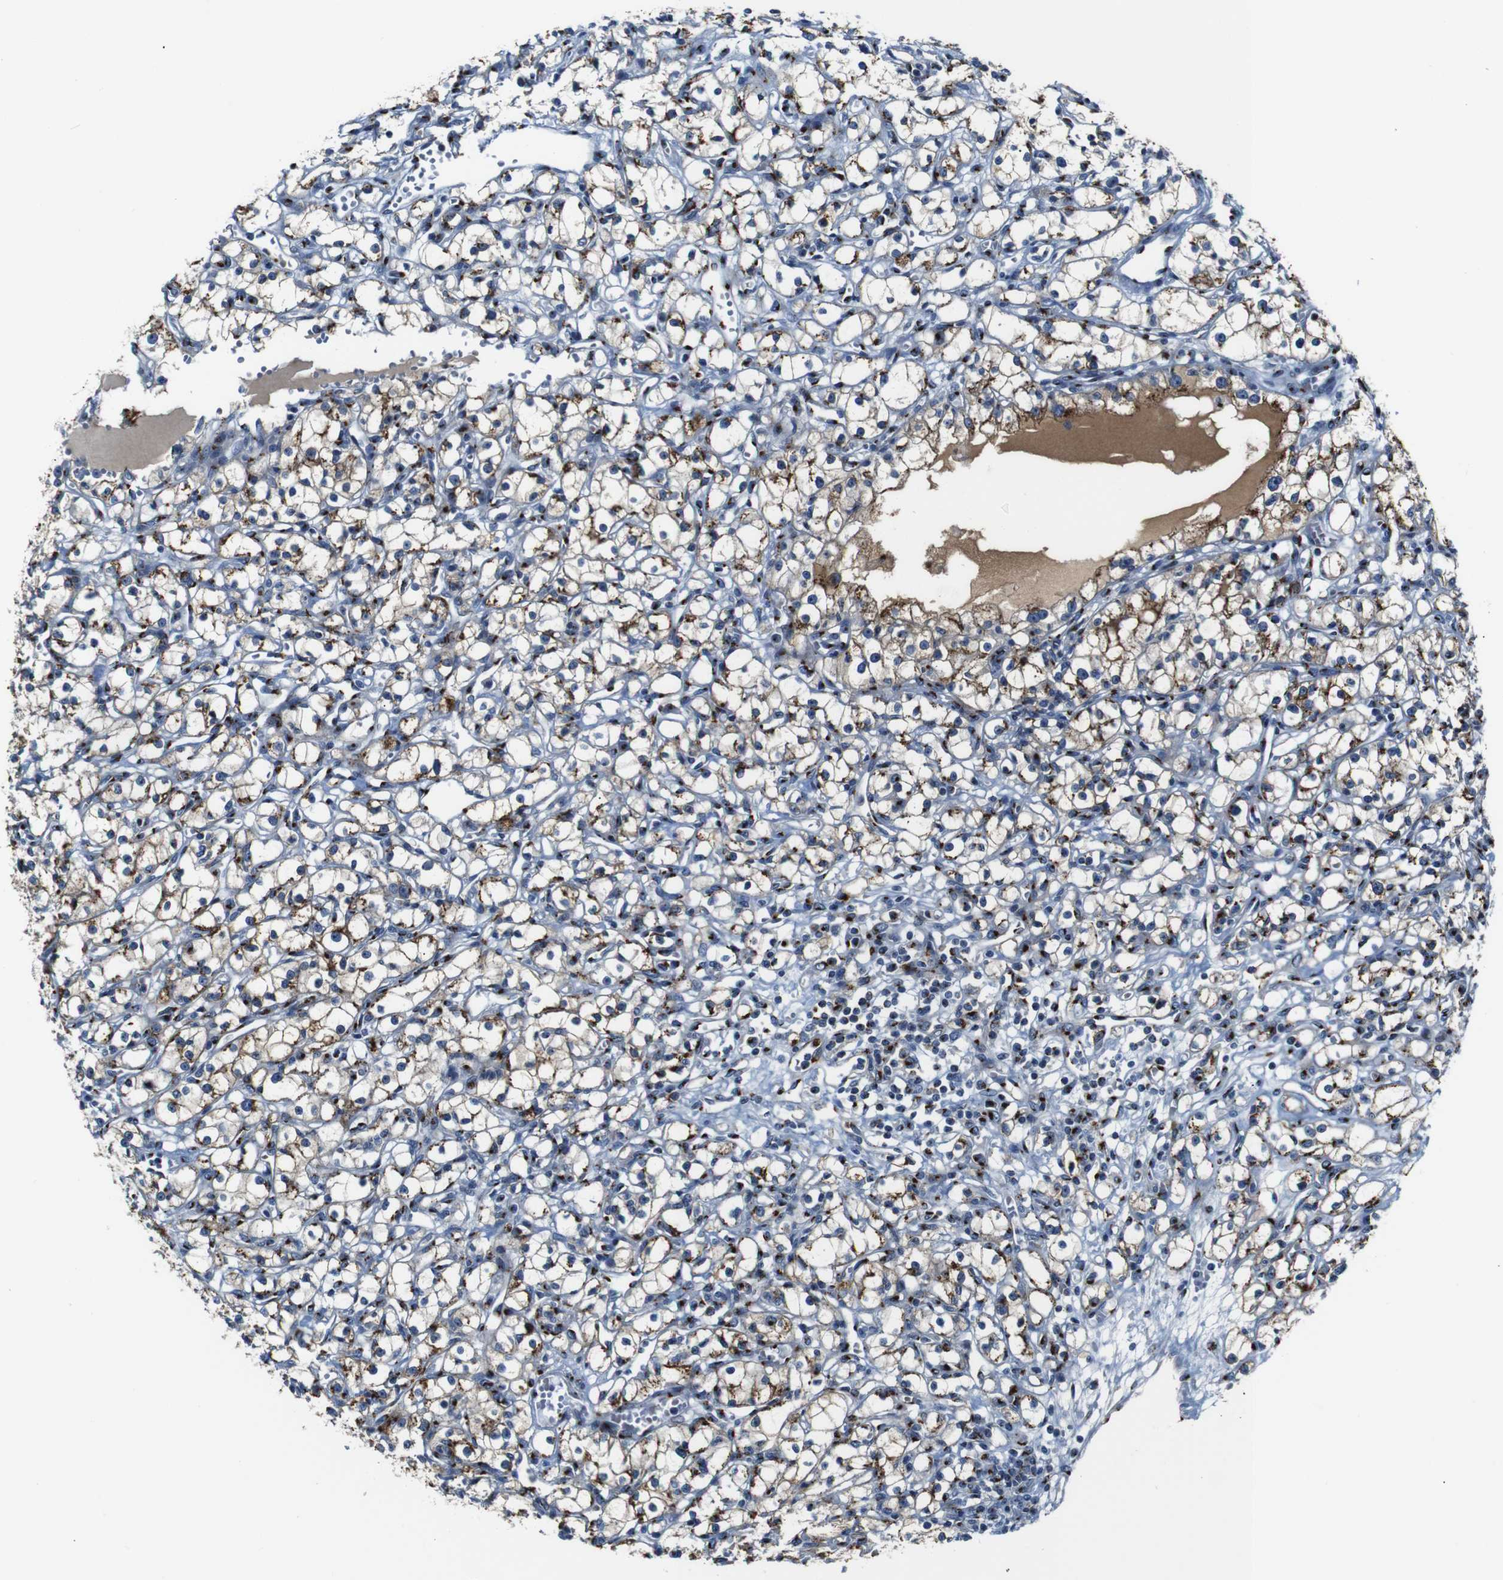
{"staining": {"intensity": "moderate", "quantity": "25%-75%", "location": "cytoplasmic/membranous"}, "tissue": "renal cancer", "cell_type": "Tumor cells", "image_type": "cancer", "snomed": [{"axis": "morphology", "description": "Adenocarcinoma, NOS"}, {"axis": "topography", "description": "Kidney"}], "caption": "A brown stain labels moderate cytoplasmic/membranous expression of a protein in renal cancer tumor cells.", "gene": "TGOLN2", "patient": {"sex": "male", "age": 56}}